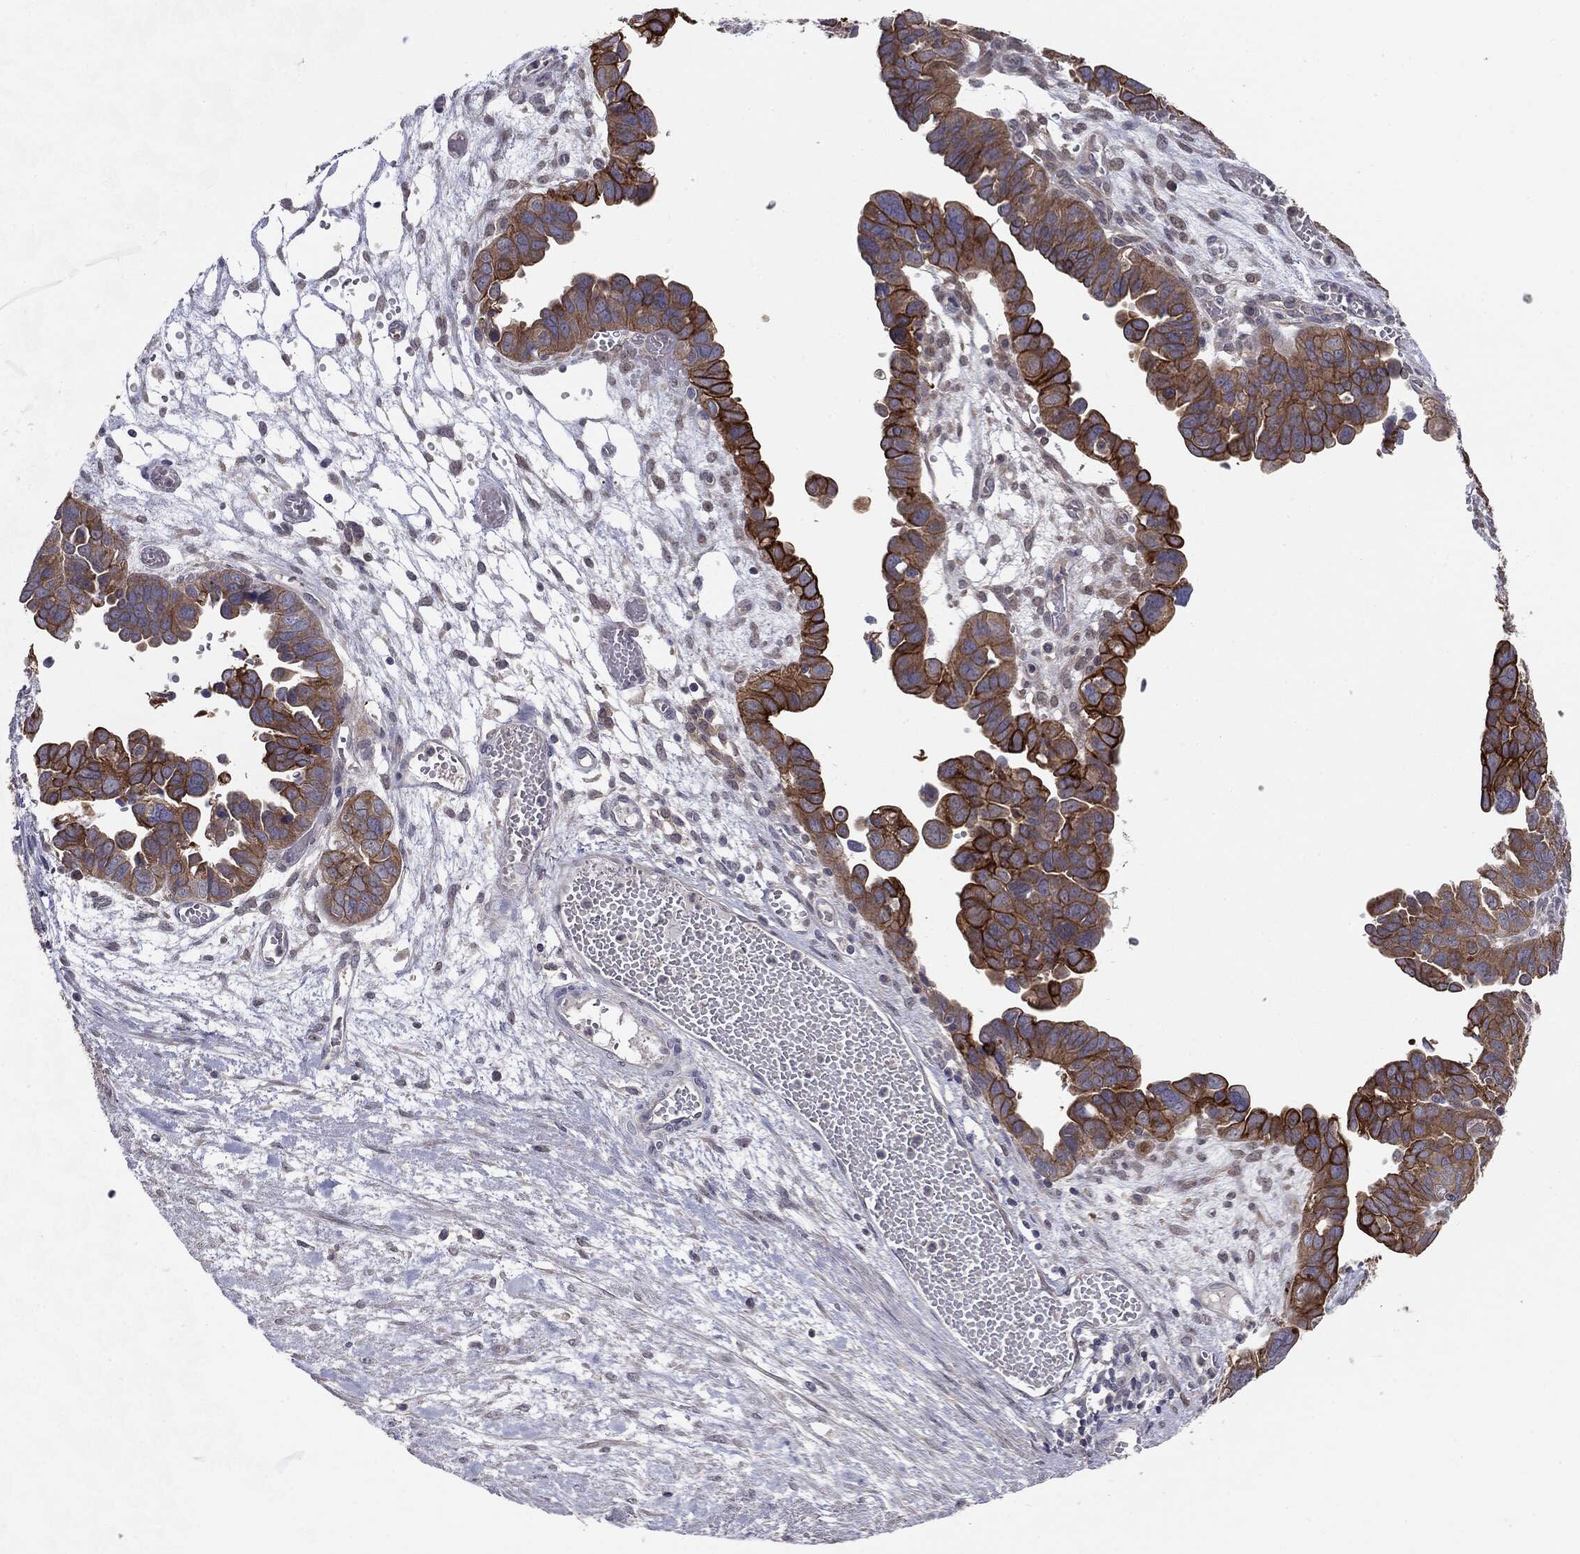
{"staining": {"intensity": "strong", "quantity": "25%-75%", "location": "cytoplasmic/membranous"}, "tissue": "ovarian cancer", "cell_type": "Tumor cells", "image_type": "cancer", "snomed": [{"axis": "morphology", "description": "Cystadenocarcinoma, serous, NOS"}, {"axis": "topography", "description": "Ovary"}], "caption": "A high-resolution histopathology image shows immunohistochemistry staining of ovarian cancer, which shows strong cytoplasmic/membranous staining in about 25%-75% of tumor cells.", "gene": "KRT7", "patient": {"sex": "female", "age": 64}}